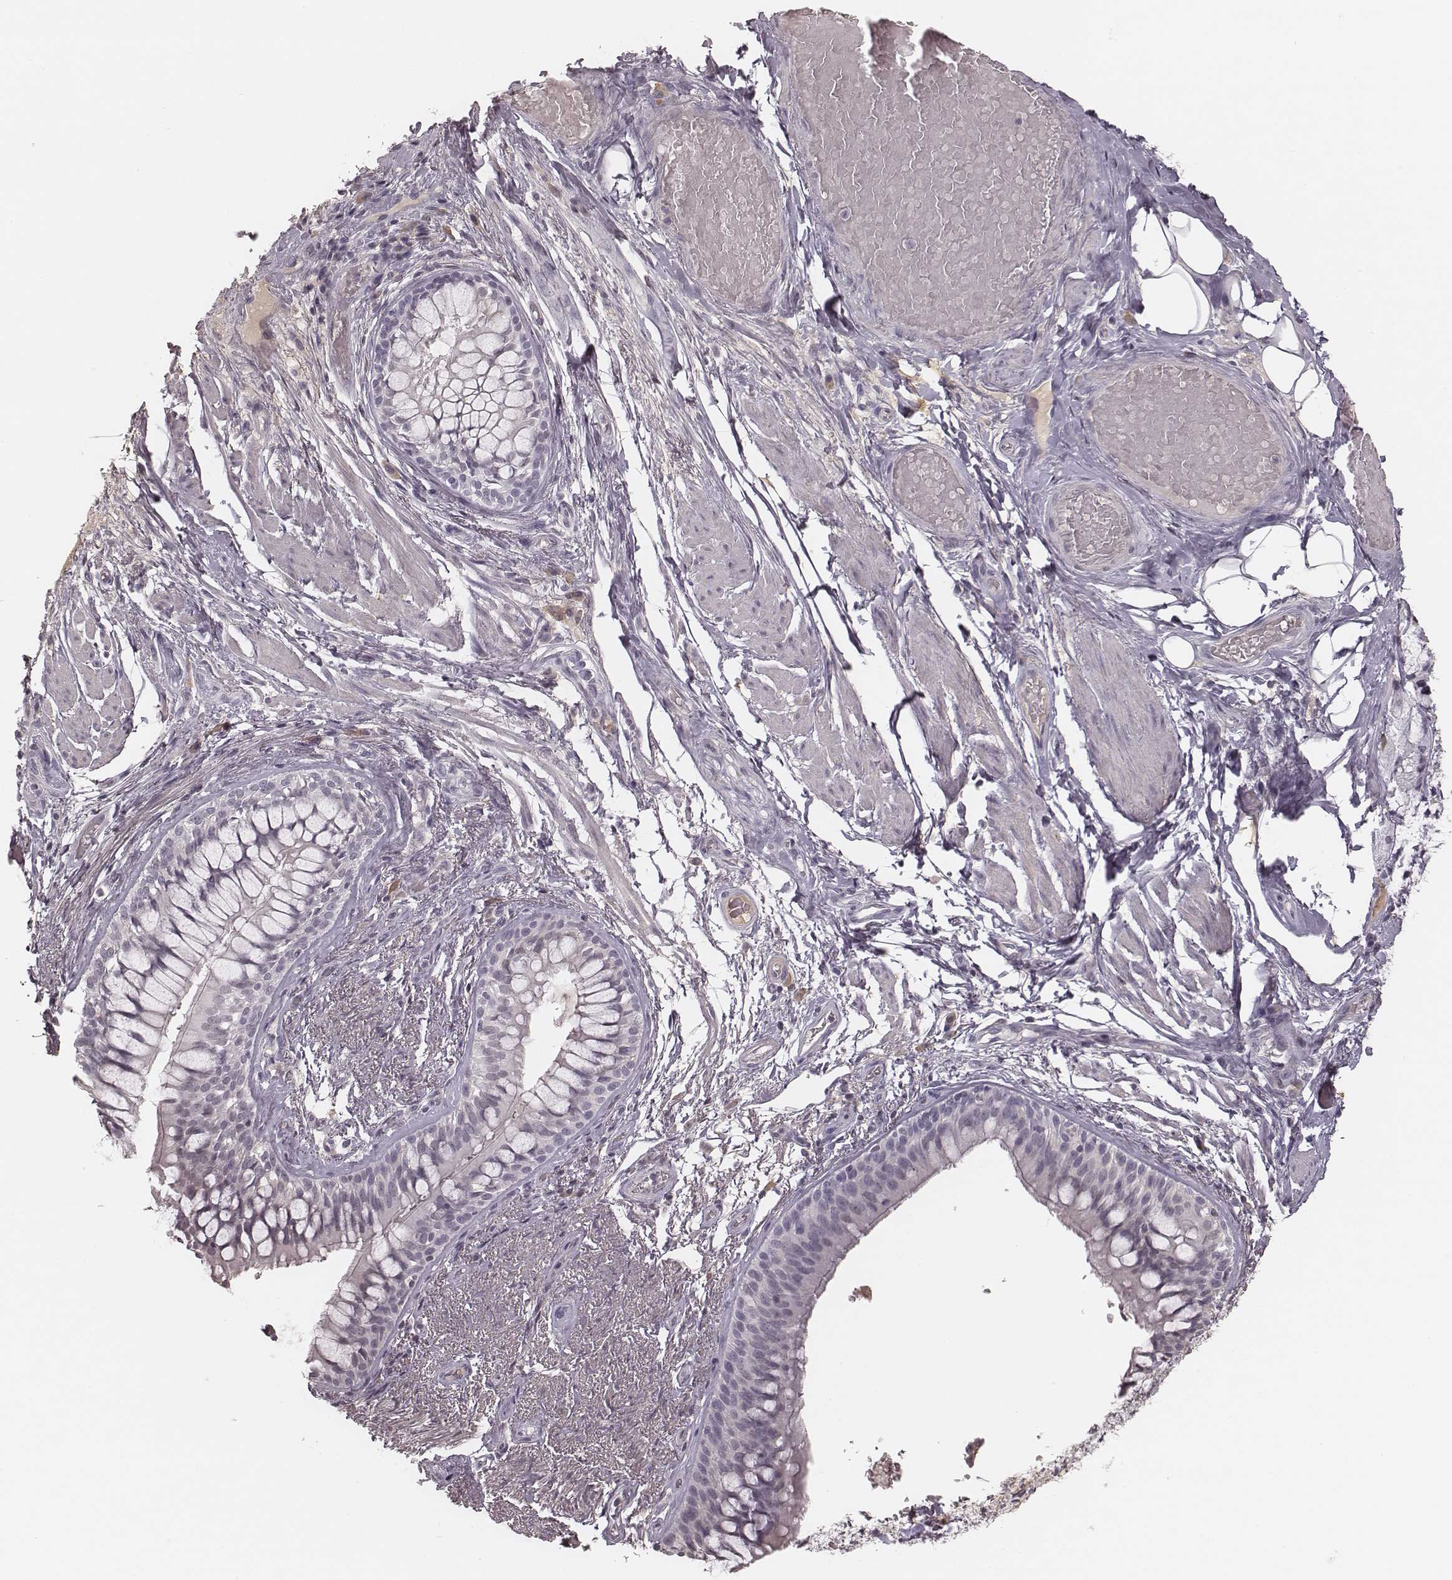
{"staining": {"intensity": "negative", "quantity": "none", "location": "none"}, "tissue": "adipose tissue", "cell_type": "Adipocytes", "image_type": "normal", "snomed": [{"axis": "morphology", "description": "Normal tissue, NOS"}, {"axis": "topography", "description": "Cartilage tissue"}, {"axis": "topography", "description": "Bronchus"}], "caption": "Micrograph shows no significant protein positivity in adipocytes of benign adipose tissue.", "gene": "MSX1", "patient": {"sex": "male", "age": 64}}